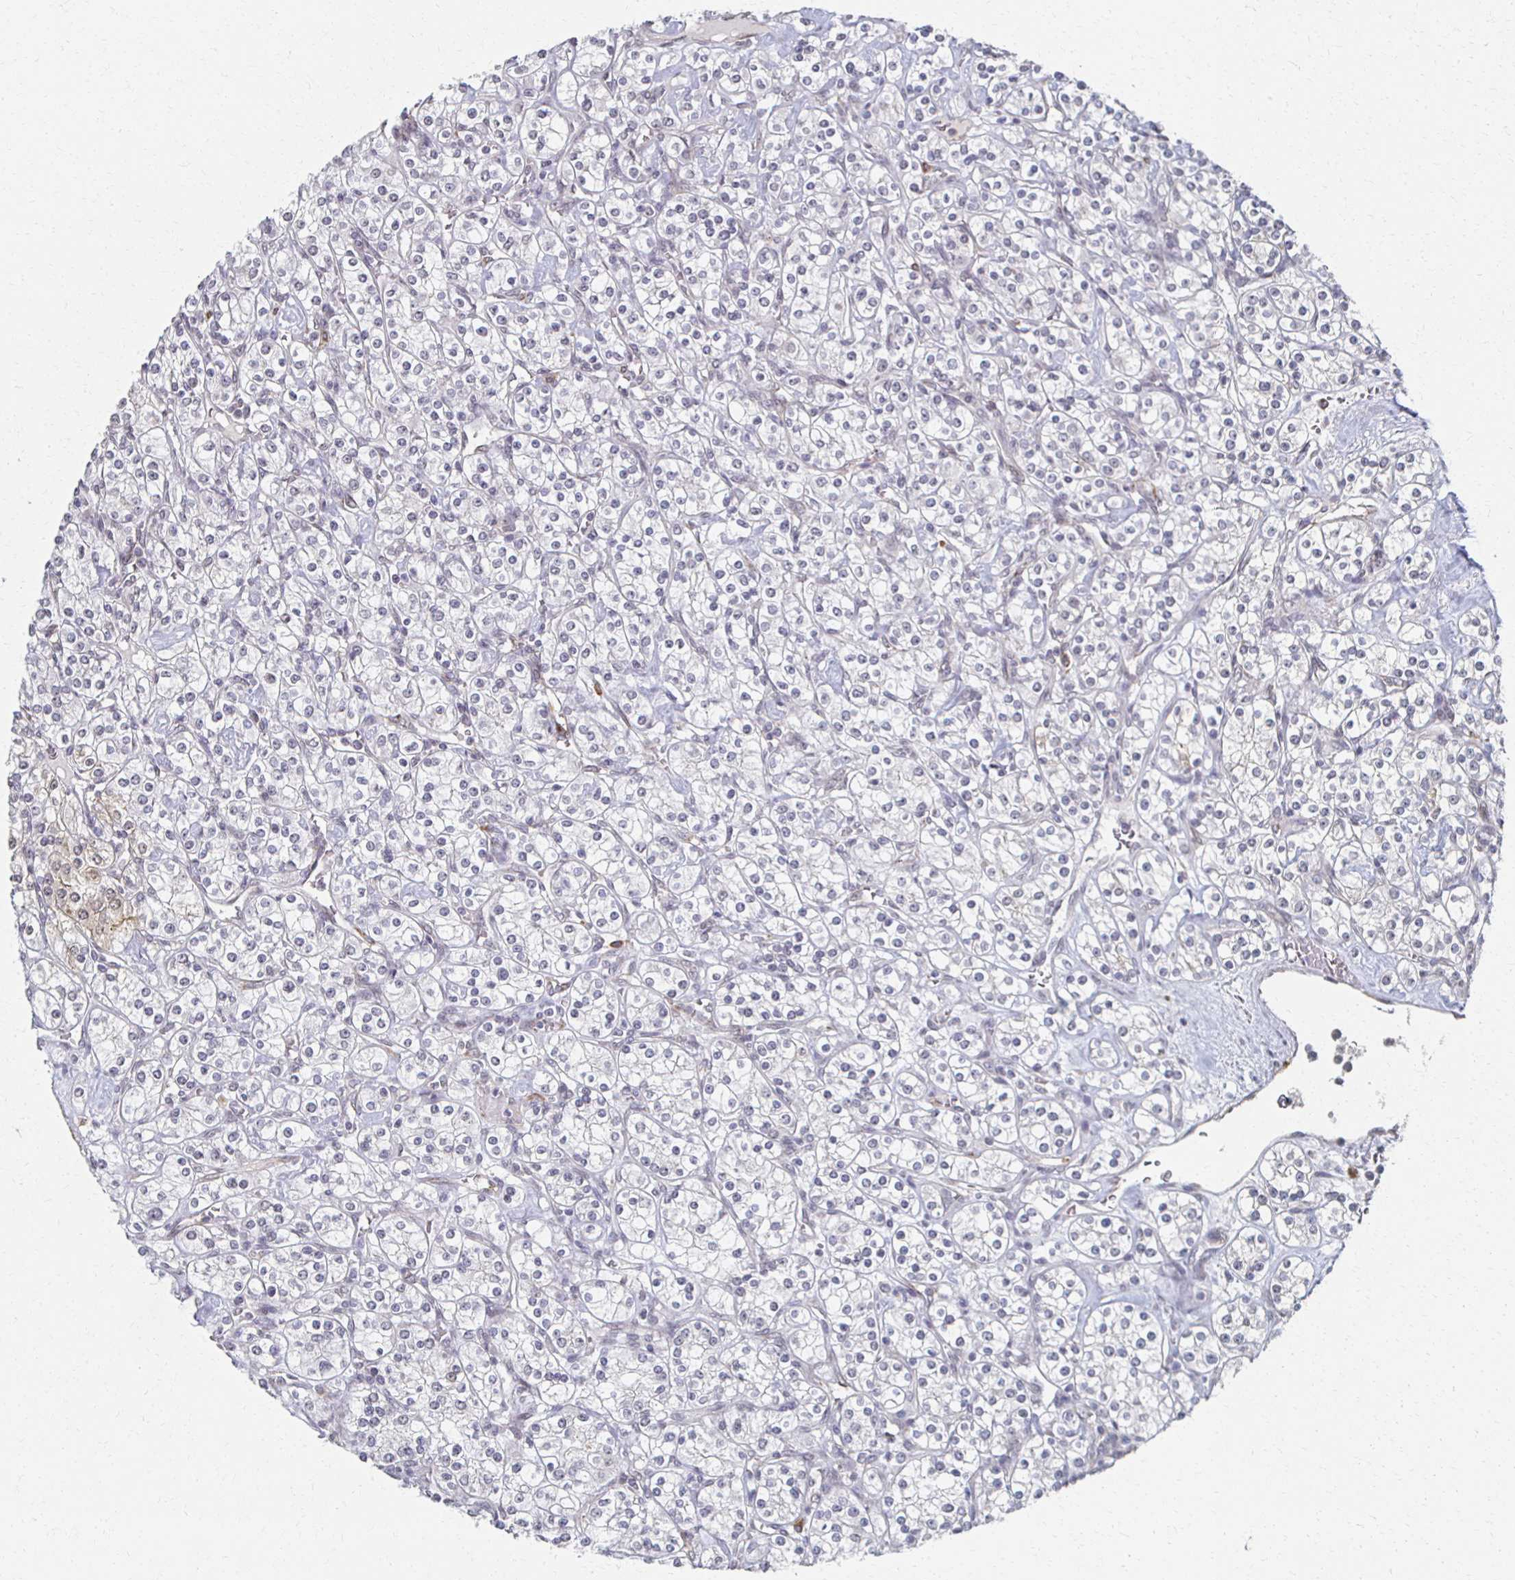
{"staining": {"intensity": "weak", "quantity": "<25%", "location": "cytoplasmic/membranous"}, "tissue": "renal cancer", "cell_type": "Tumor cells", "image_type": "cancer", "snomed": [{"axis": "morphology", "description": "Adenocarcinoma, NOS"}, {"axis": "topography", "description": "Kidney"}], "caption": "DAB (3,3'-diaminobenzidine) immunohistochemical staining of renal cancer exhibits no significant positivity in tumor cells.", "gene": "DAB1", "patient": {"sex": "male", "age": 77}}